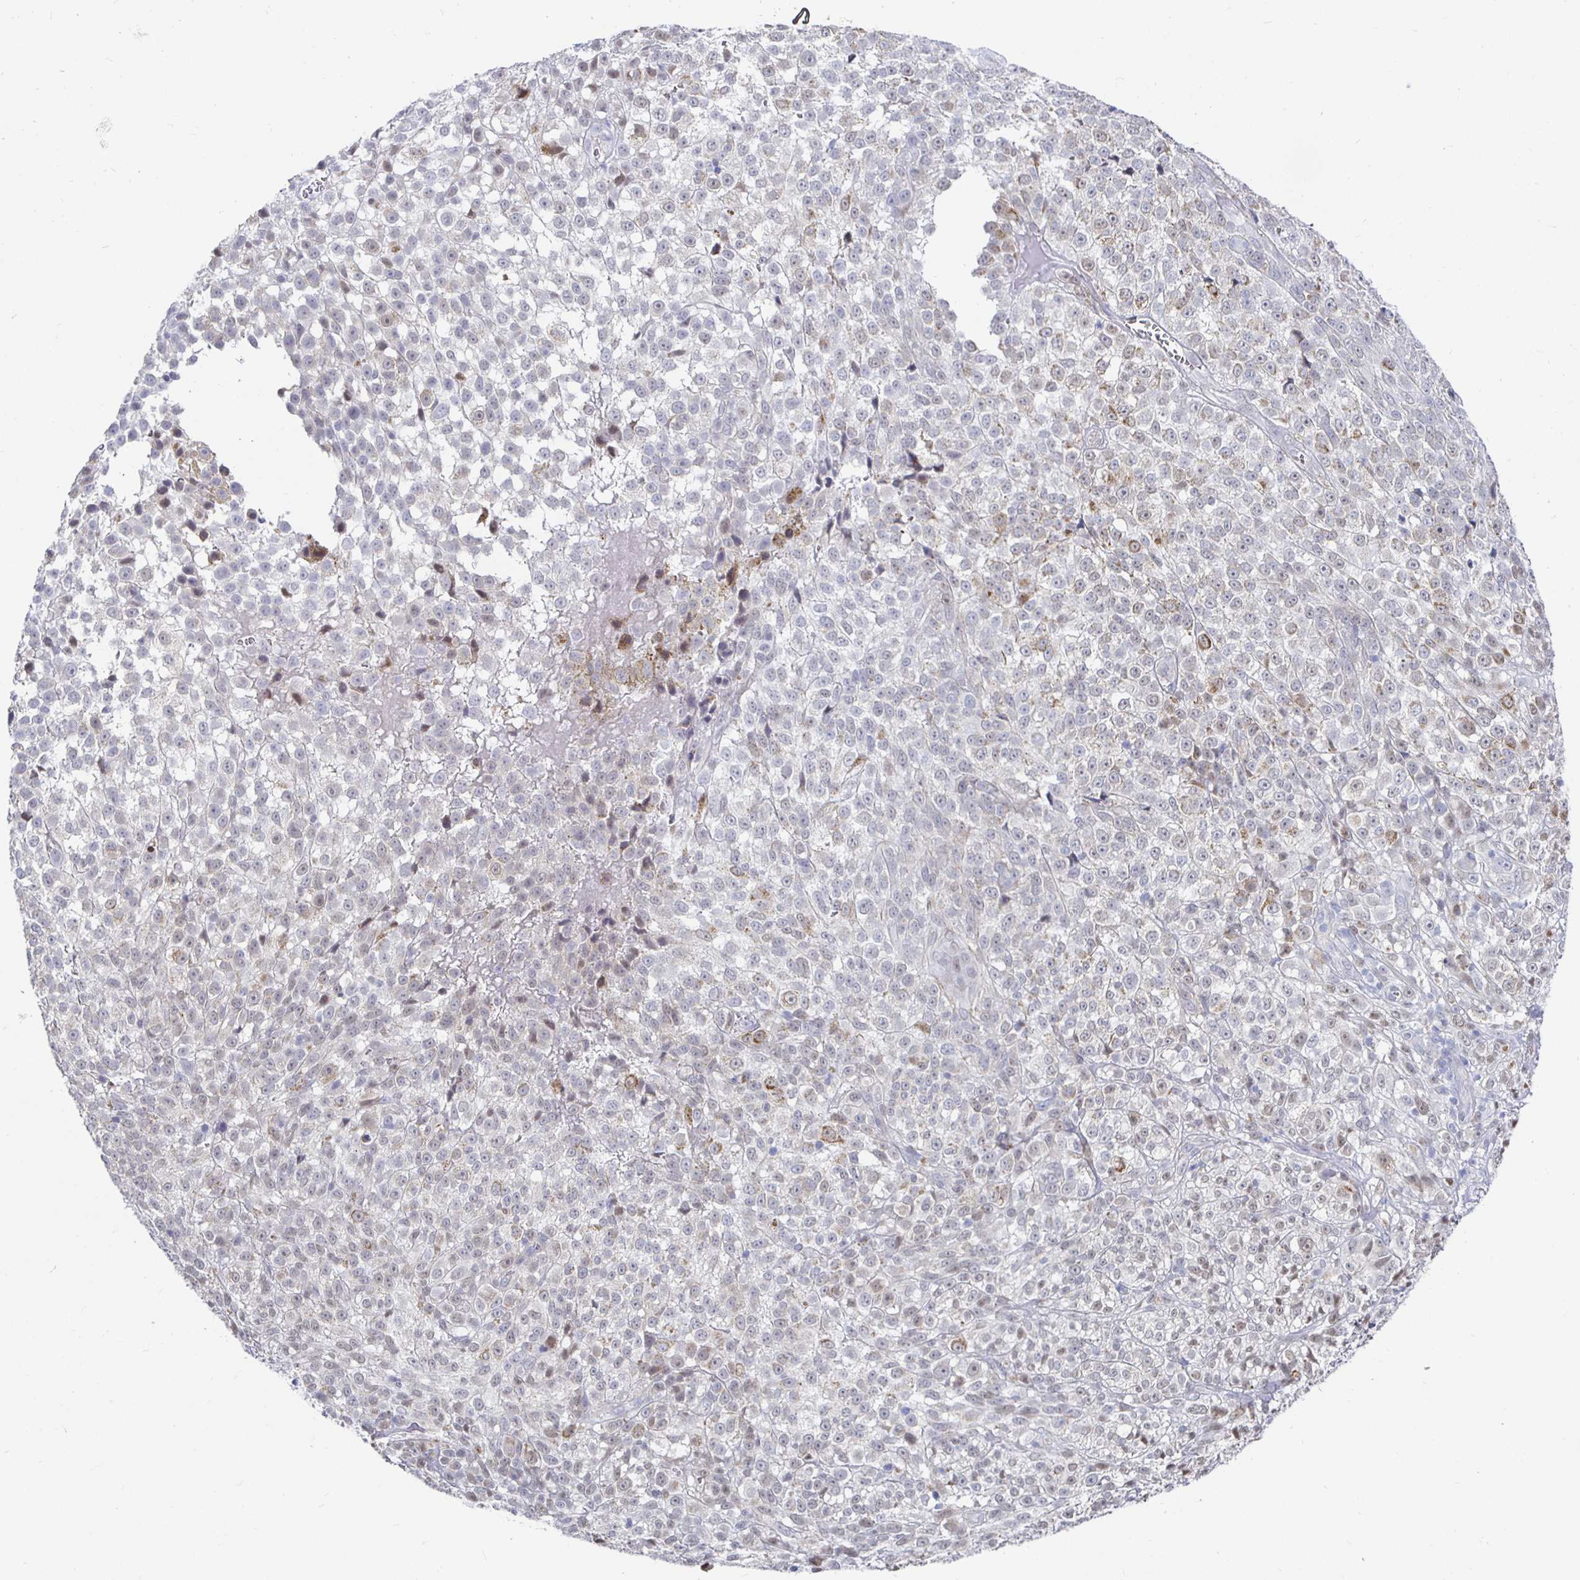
{"staining": {"intensity": "moderate", "quantity": "<25%", "location": "cytoplasmic/membranous"}, "tissue": "melanoma", "cell_type": "Tumor cells", "image_type": "cancer", "snomed": [{"axis": "morphology", "description": "Malignant melanoma, NOS"}, {"axis": "topography", "description": "Skin"}], "caption": "Melanoma tissue demonstrates moderate cytoplasmic/membranous expression in approximately <25% of tumor cells, visualized by immunohistochemistry.", "gene": "NOCT", "patient": {"sex": "male", "age": 79}}